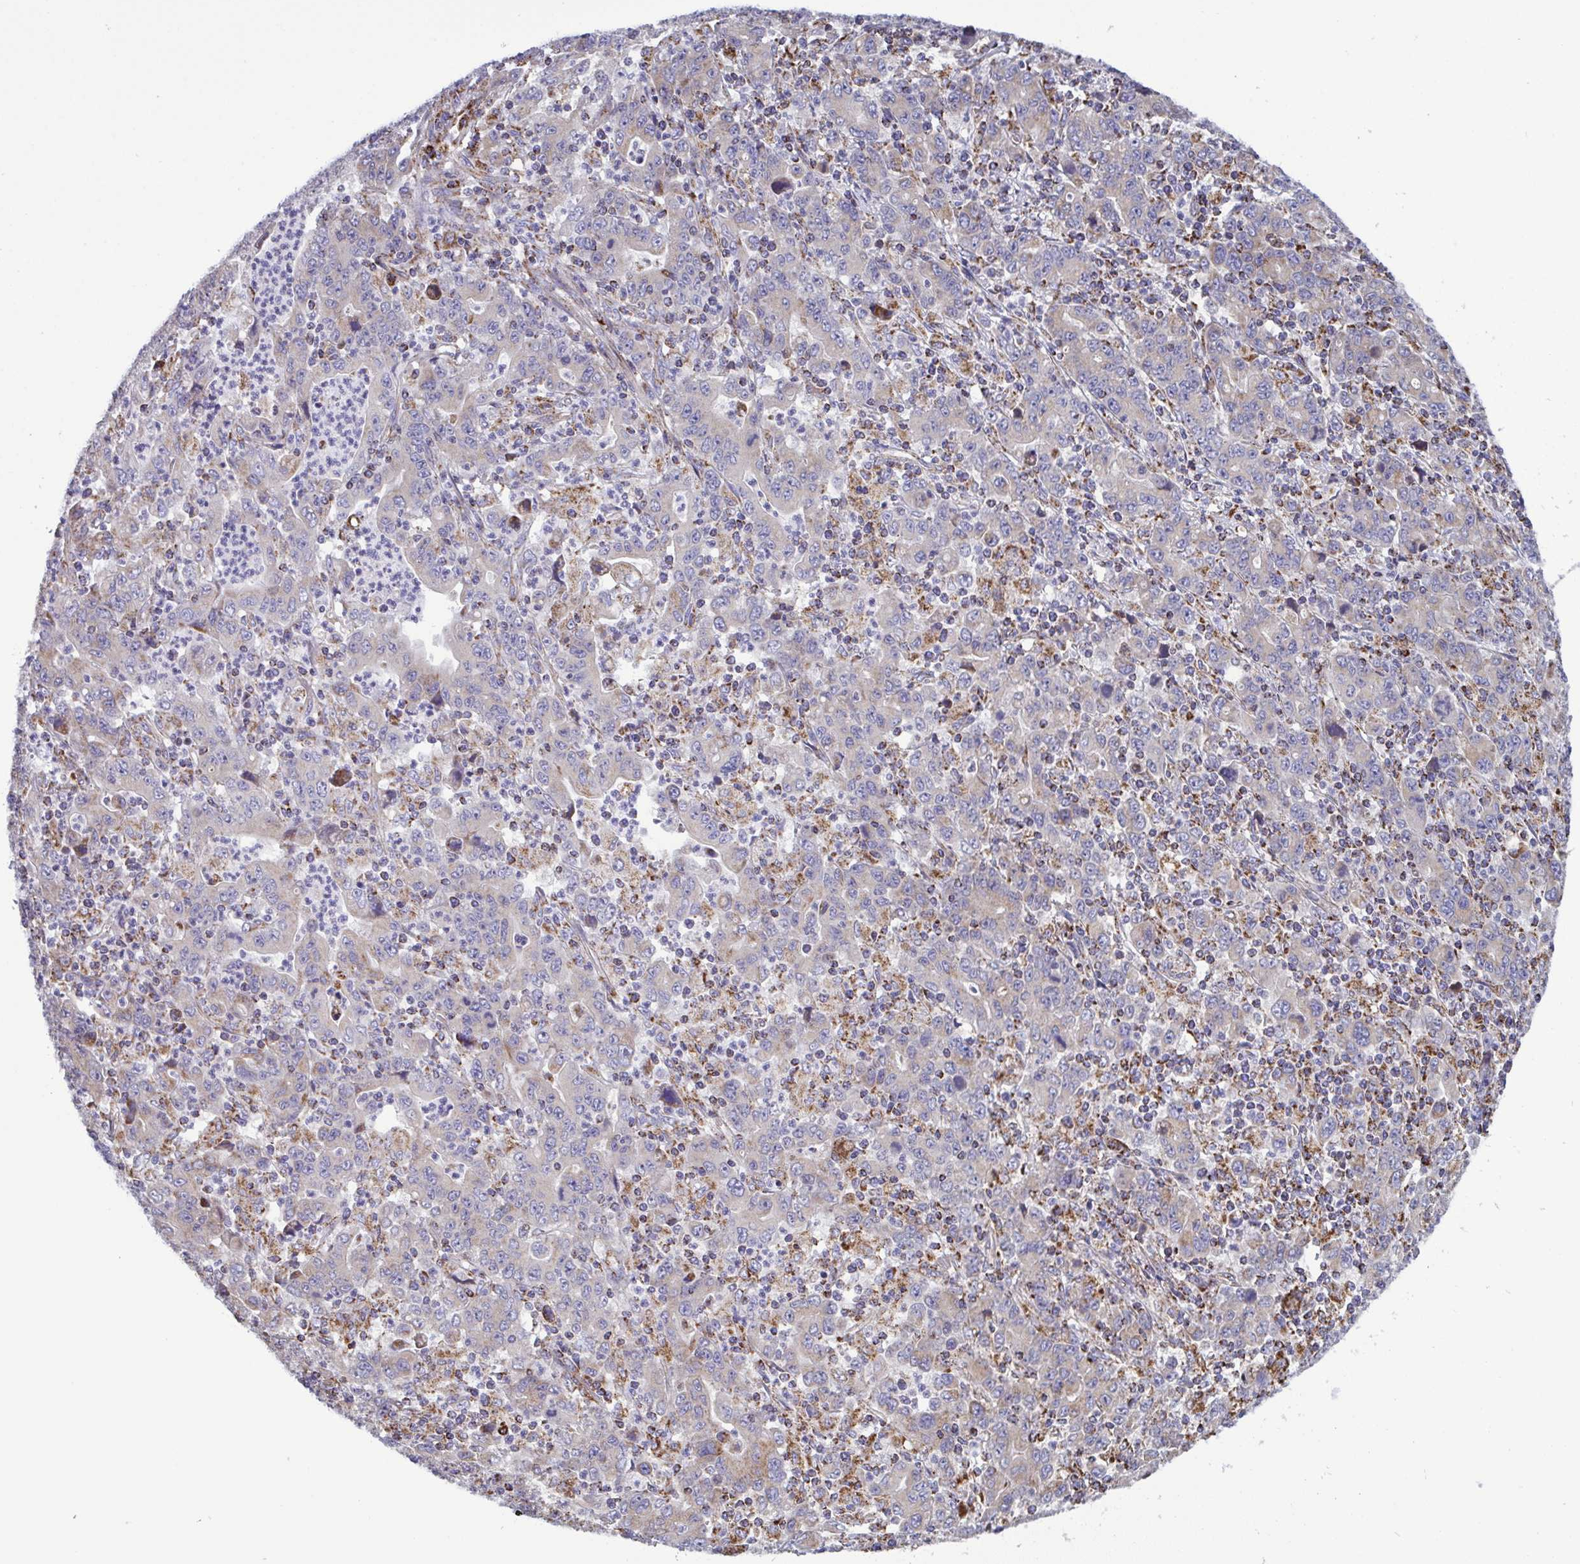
{"staining": {"intensity": "weak", "quantity": "25%-75%", "location": "cytoplasmic/membranous"}, "tissue": "stomach cancer", "cell_type": "Tumor cells", "image_type": "cancer", "snomed": [{"axis": "morphology", "description": "Adenocarcinoma, NOS"}, {"axis": "topography", "description": "Stomach, upper"}], "caption": "Stomach adenocarcinoma tissue reveals weak cytoplasmic/membranous positivity in approximately 25%-75% of tumor cells Using DAB (3,3'-diaminobenzidine) (brown) and hematoxylin (blue) stains, captured at high magnification using brightfield microscopy.", "gene": "CSDE1", "patient": {"sex": "male", "age": 69}}